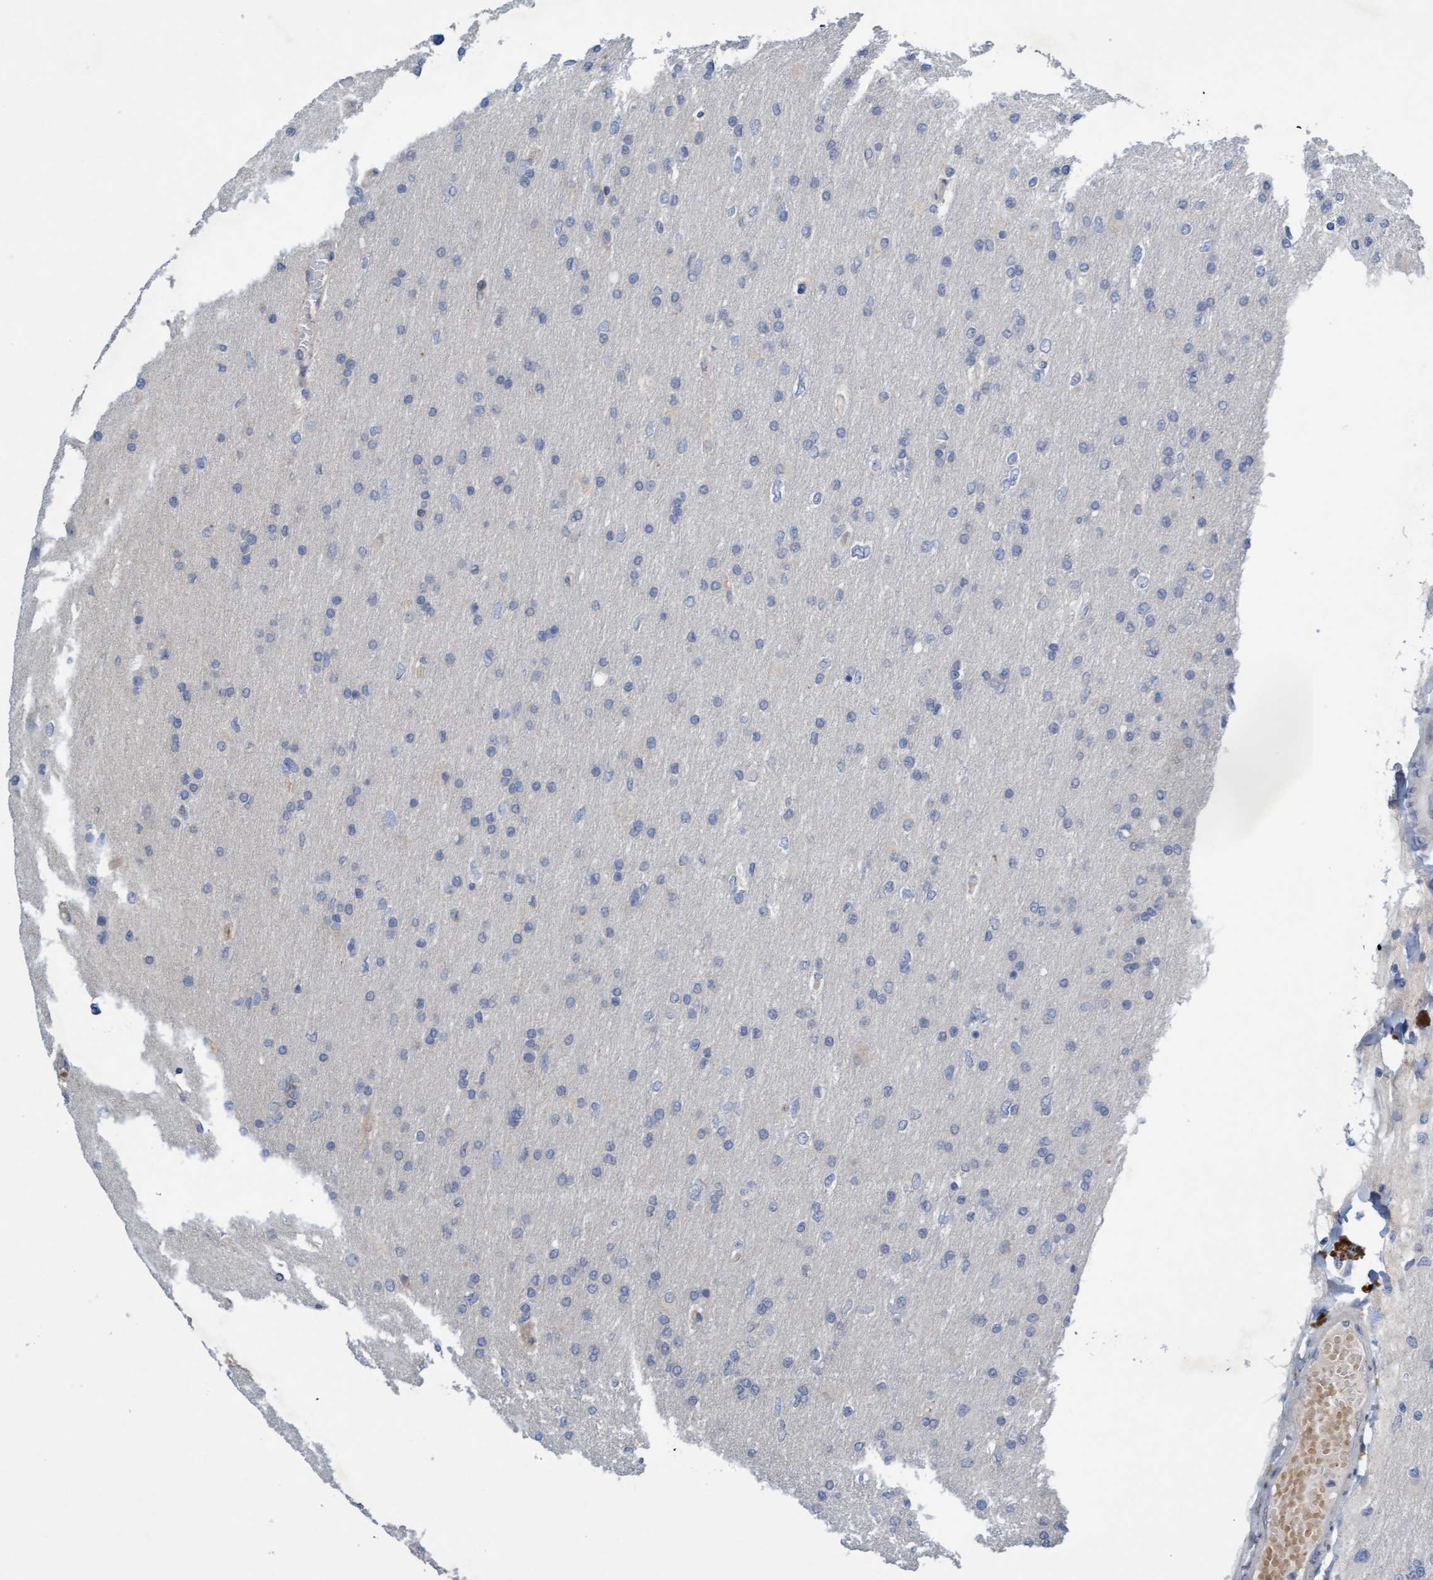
{"staining": {"intensity": "negative", "quantity": "none", "location": "none"}, "tissue": "glioma", "cell_type": "Tumor cells", "image_type": "cancer", "snomed": [{"axis": "morphology", "description": "Glioma, malignant, High grade"}, {"axis": "topography", "description": "Cerebral cortex"}], "caption": "A high-resolution photomicrograph shows IHC staining of glioma, which shows no significant expression in tumor cells.", "gene": "DDHD2", "patient": {"sex": "female", "age": 36}}